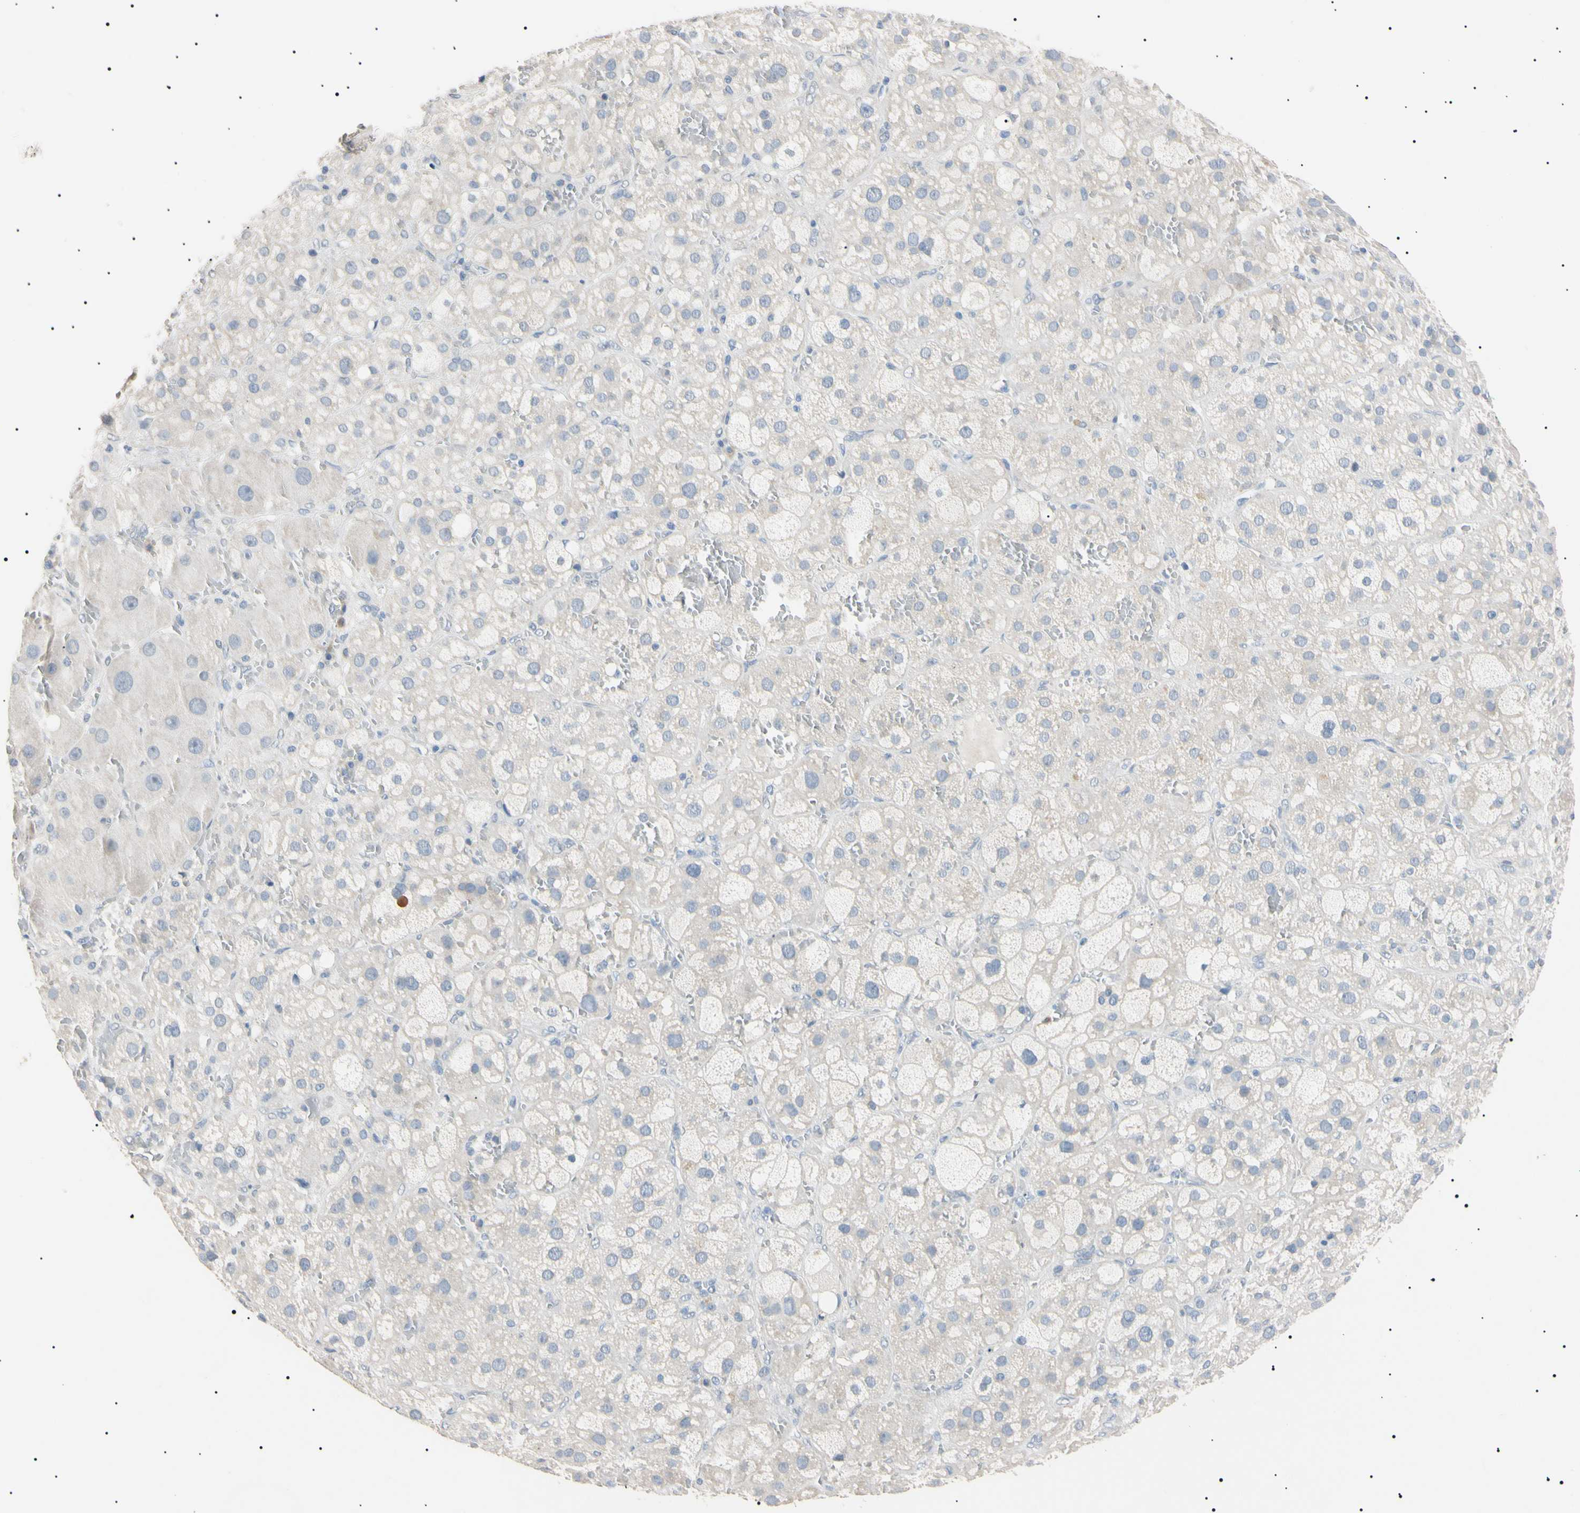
{"staining": {"intensity": "negative", "quantity": "none", "location": "none"}, "tissue": "adrenal gland", "cell_type": "Glandular cells", "image_type": "normal", "snomed": [{"axis": "morphology", "description": "Normal tissue, NOS"}, {"axis": "topography", "description": "Adrenal gland"}], "caption": "Glandular cells show no significant protein expression in benign adrenal gland. Brightfield microscopy of immunohistochemistry (IHC) stained with DAB (3,3'-diaminobenzidine) (brown) and hematoxylin (blue), captured at high magnification.", "gene": "CGB3", "patient": {"sex": "female", "age": 47}}